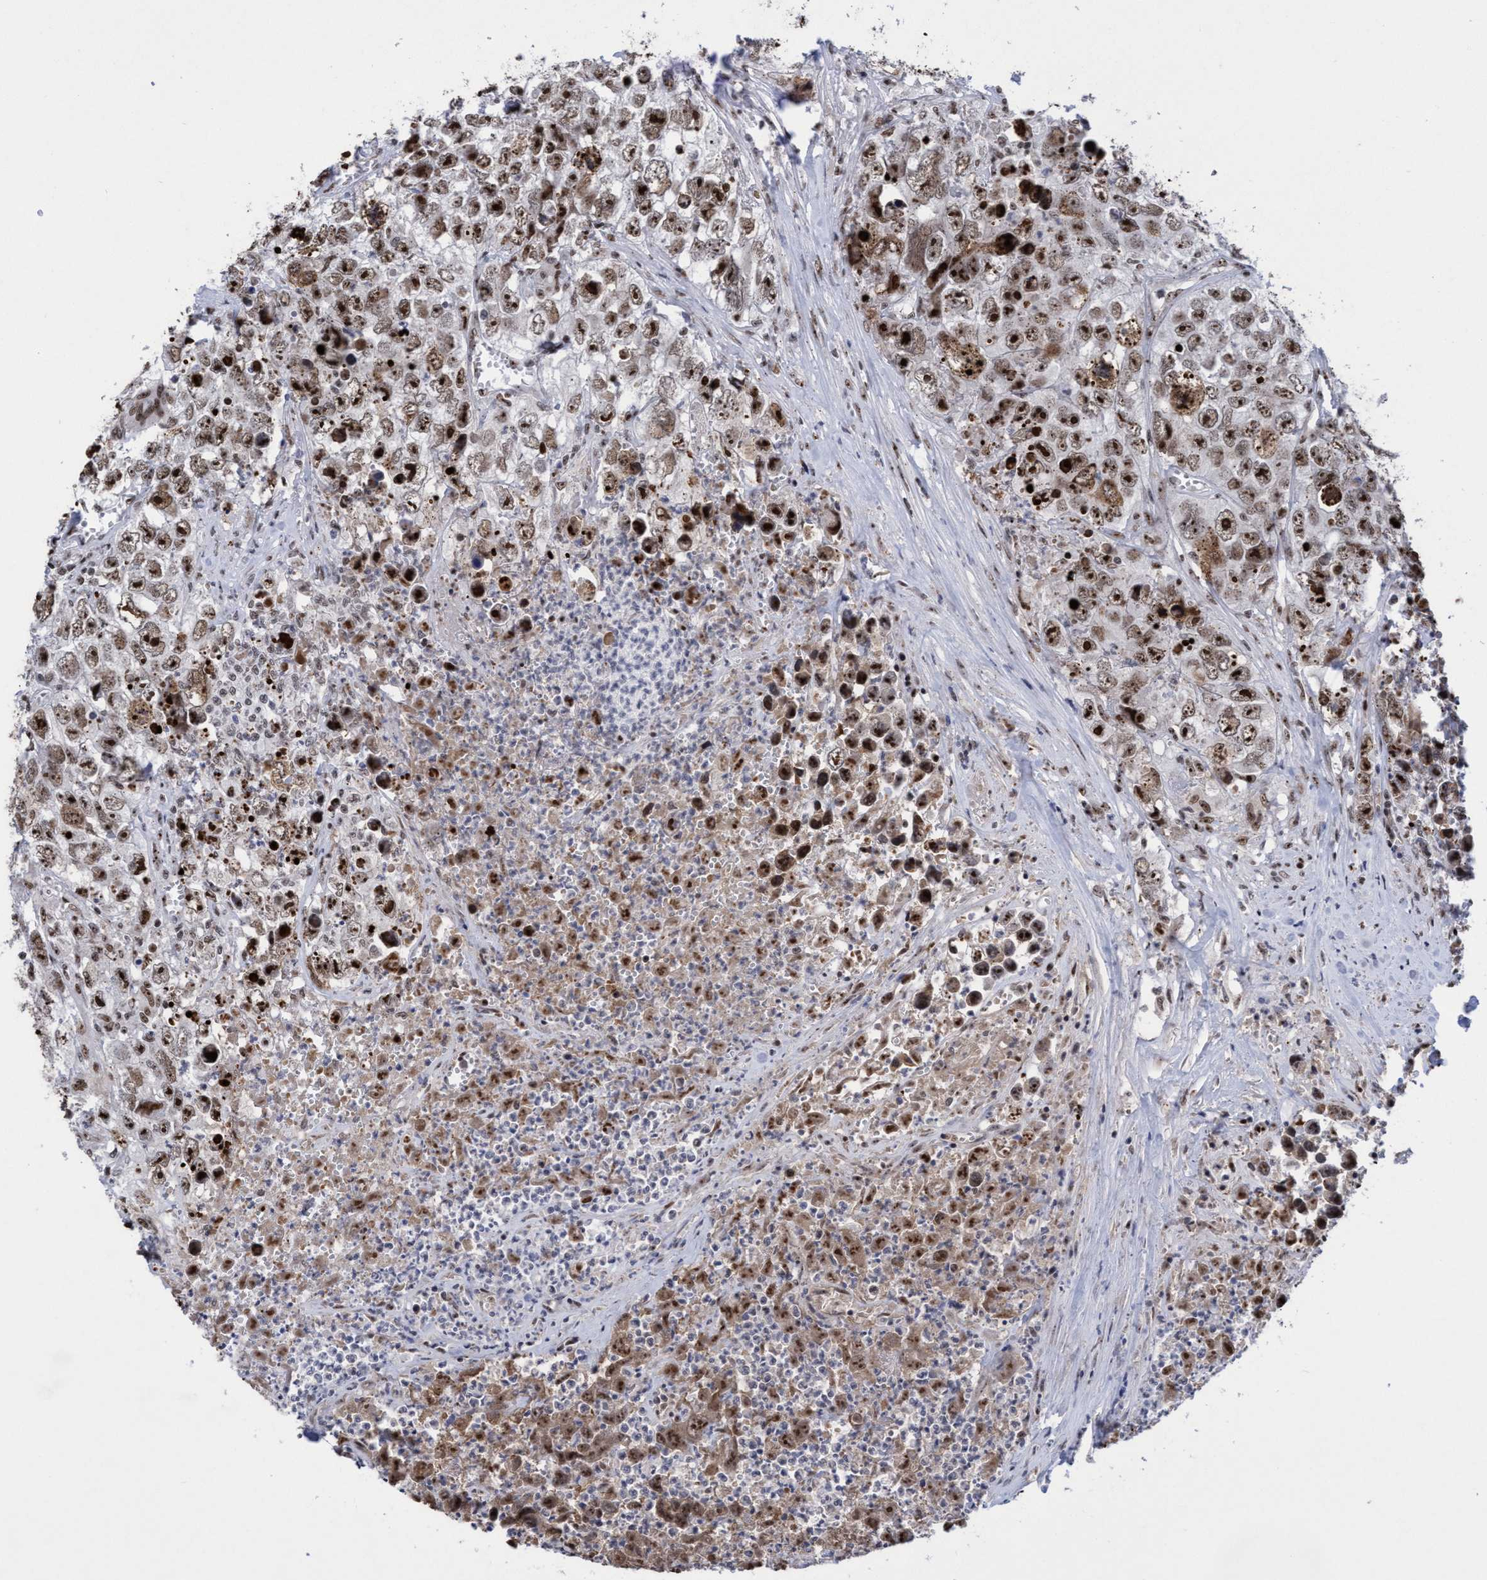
{"staining": {"intensity": "strong", "quantity": ">75%", "location": "nuclear"}, "tissue": "testis cancer", "cell_type": "Tumor cells", "image_type": "cancer", "snomed": [{"axis": "morphology", "description": "Seminoma, NOS"}, {"axis": "morphology", "description": "Carcinoma, Embryonal, NOS"}, {"axis": "topography", "description": "Testis"}], "caption": "Protein analysis of testis seminoma tissue demonstrates strong nuclear positivity in about >75% of tumor cells.", "gene": "EFCAB10", "patient": {"sex": "male", "age": 43}}